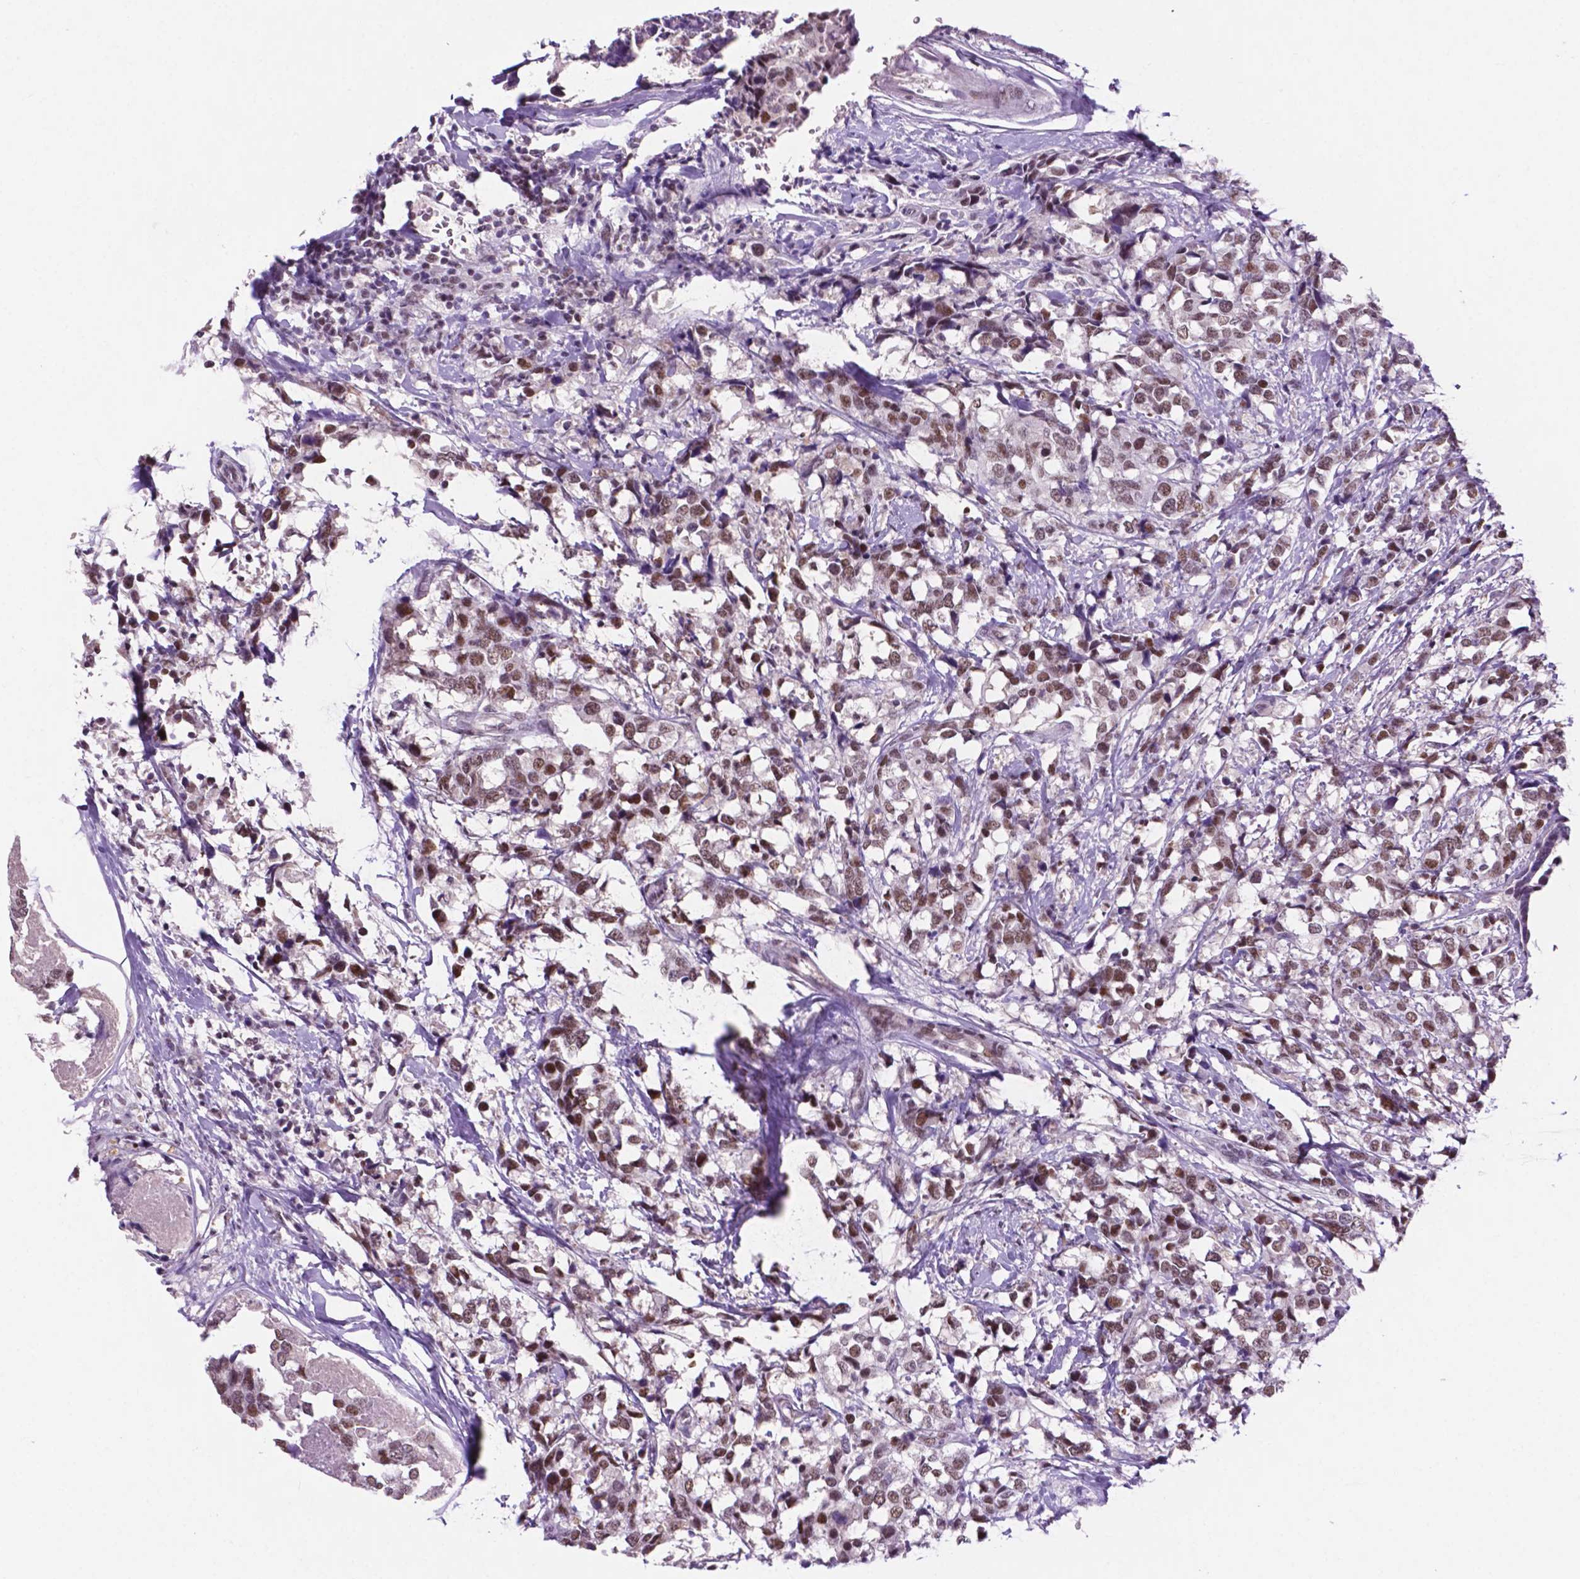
{"staining": {"intensity": "moderate", "quantity": ">75%", "location": "nuclear"}, "tissue": "breast cancer", "cell_type": "Tumor cells", "image_type": "cancer", "snomed": [{"axis": "morphology", "description": "Lobular carcinoma"}, {"axis": "topography", "description": "Breast"}], "caption": "Breast cancer (lobular carcinoma) was stained to show a protein in brown. There is medium levels of moderate nuclear positivity in about >75% of tumor cells.", "gene": "NCOR1", "patient": {"sex": "female", "age": 59}}